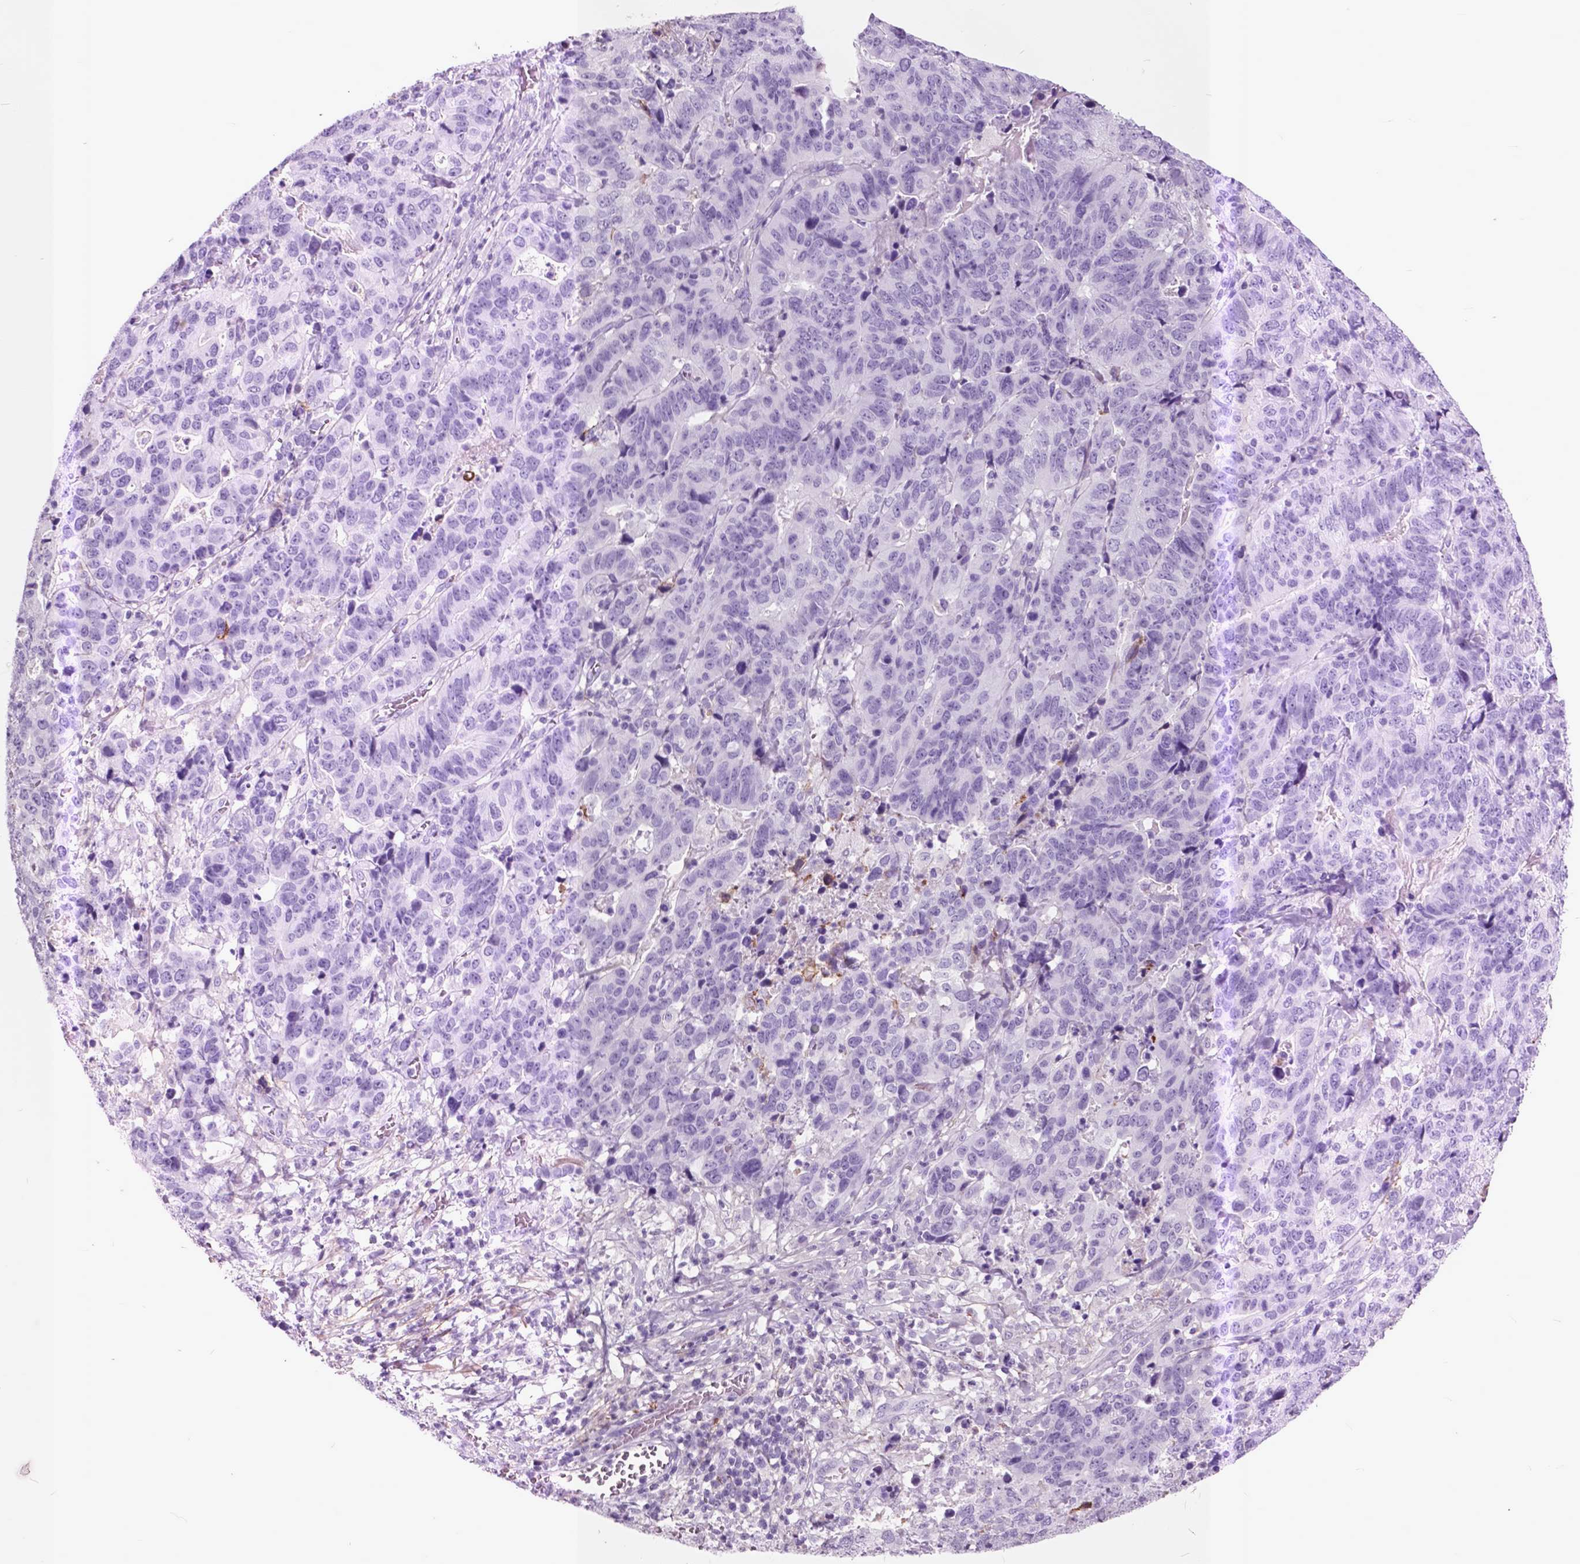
{"staining": {"intensity": "negative", "quantity": "none", "location": "none"}, "tissue": "stomach cancer", "cell_type": "Tumor cells", "image_type": "cancer", "snomed": [{"axis": "morphology", "description": "Adenocarcinoma, NOS"}, {"axis": "topography", "description": "Stomach, upper"}], "caption": "Stomach cancer (adenocarcinoma) was stained to show a protein in brown. There is no significant positivity in tumor cells. (DAB (3,3'-diaminobenzidine) immunohistochemistry (IHC) with hematoxylin counter stain).", "gene": "GDF9", "patient": {"sex": "female", "age": 67}}